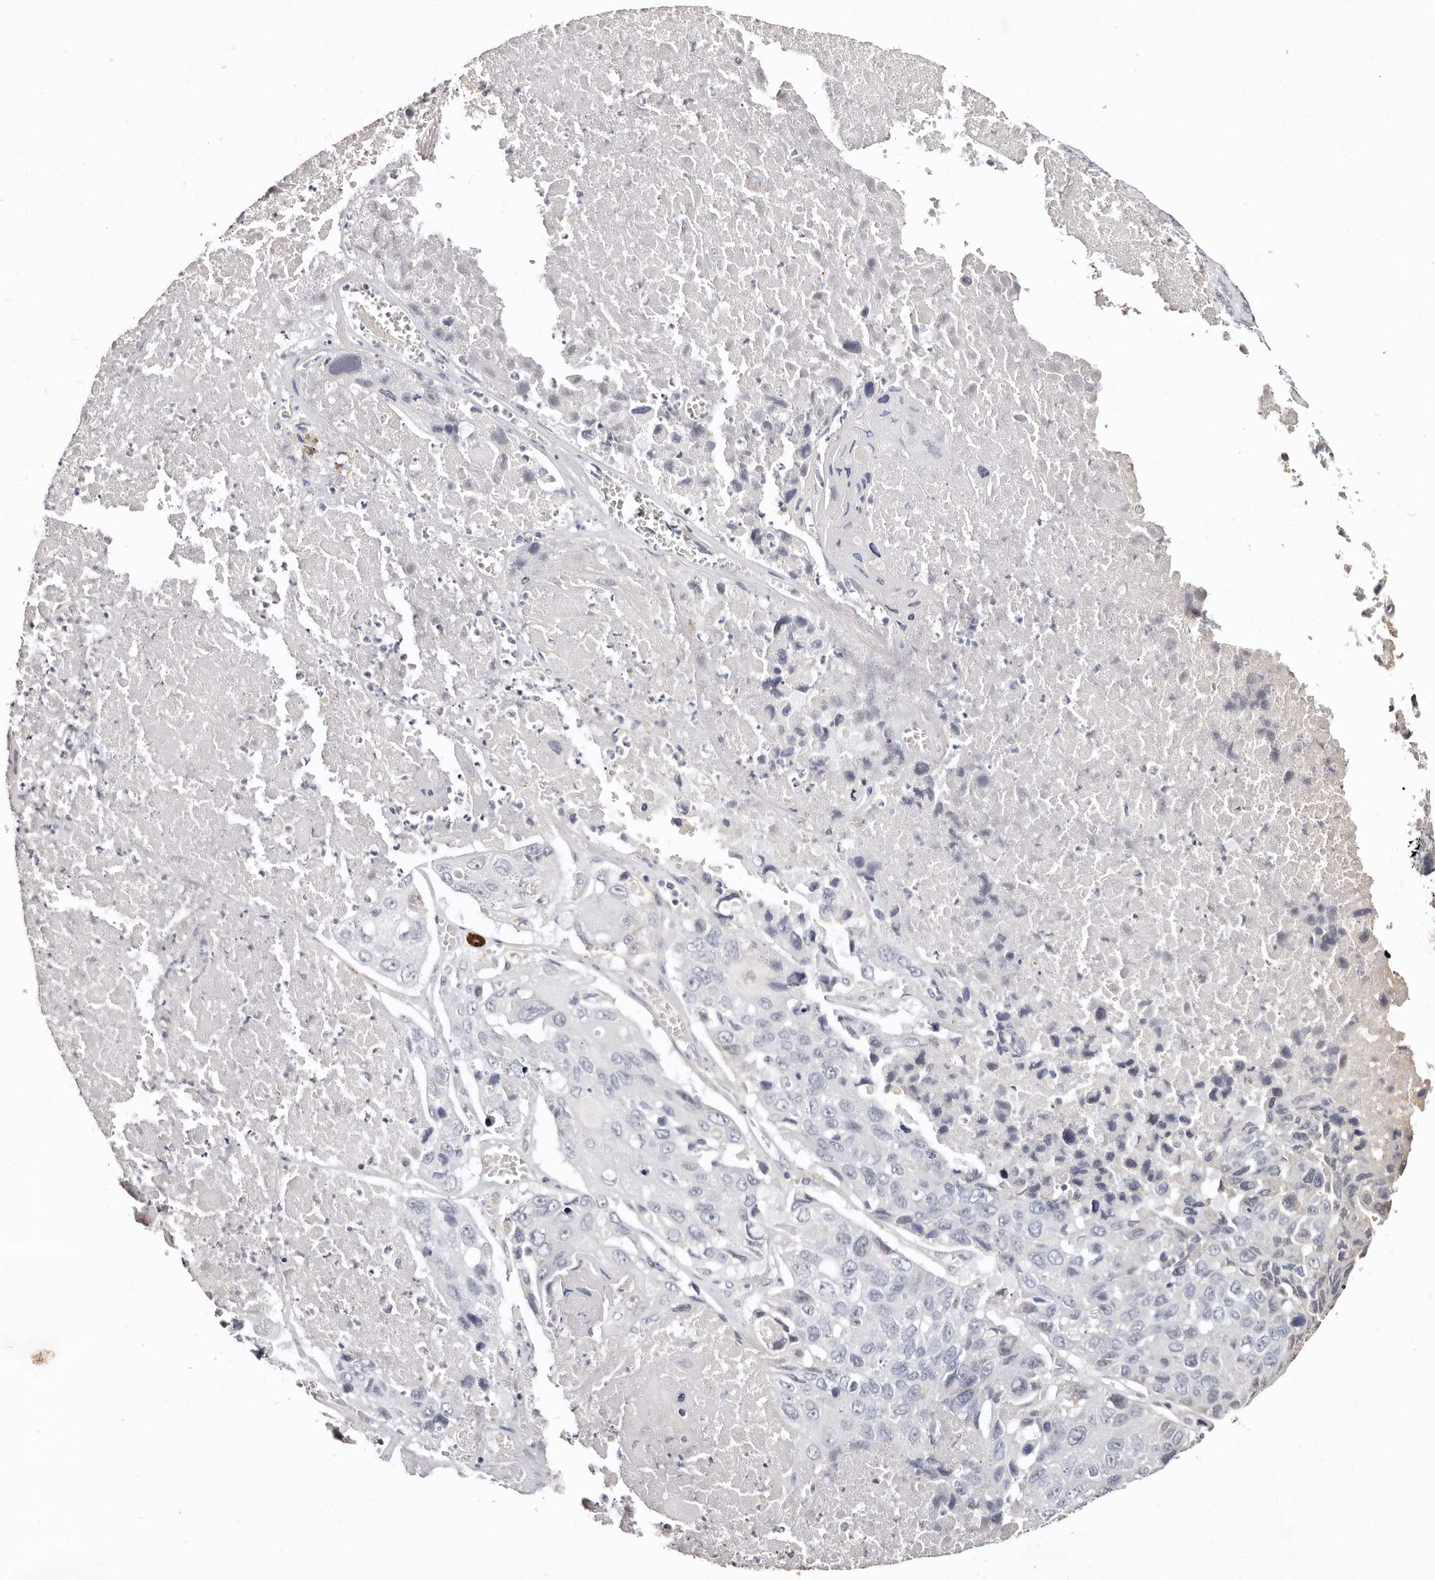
{"staining": {"intensity": "negative", "quantity": "none", "location": "none"}, "tissue": "lung cancer", "cell_type": "Tumor cells", "image_type": "cancer", "snomed": [{"axis": "morphology", "description": "Squamous cell carcinoma, NOS"}, {"axis": "topography", "description": "Lung"}], "caption": "Immunohistochemistry (IHC) image of neoplastic tissue: lung squamous cell carcinoma stained with DAB (3,3'-diaminobenzidine) displays no significant protein positivity in tumor cells.", "gene": "MRPS33", "patient": {"sex": "male", "age": 61}}